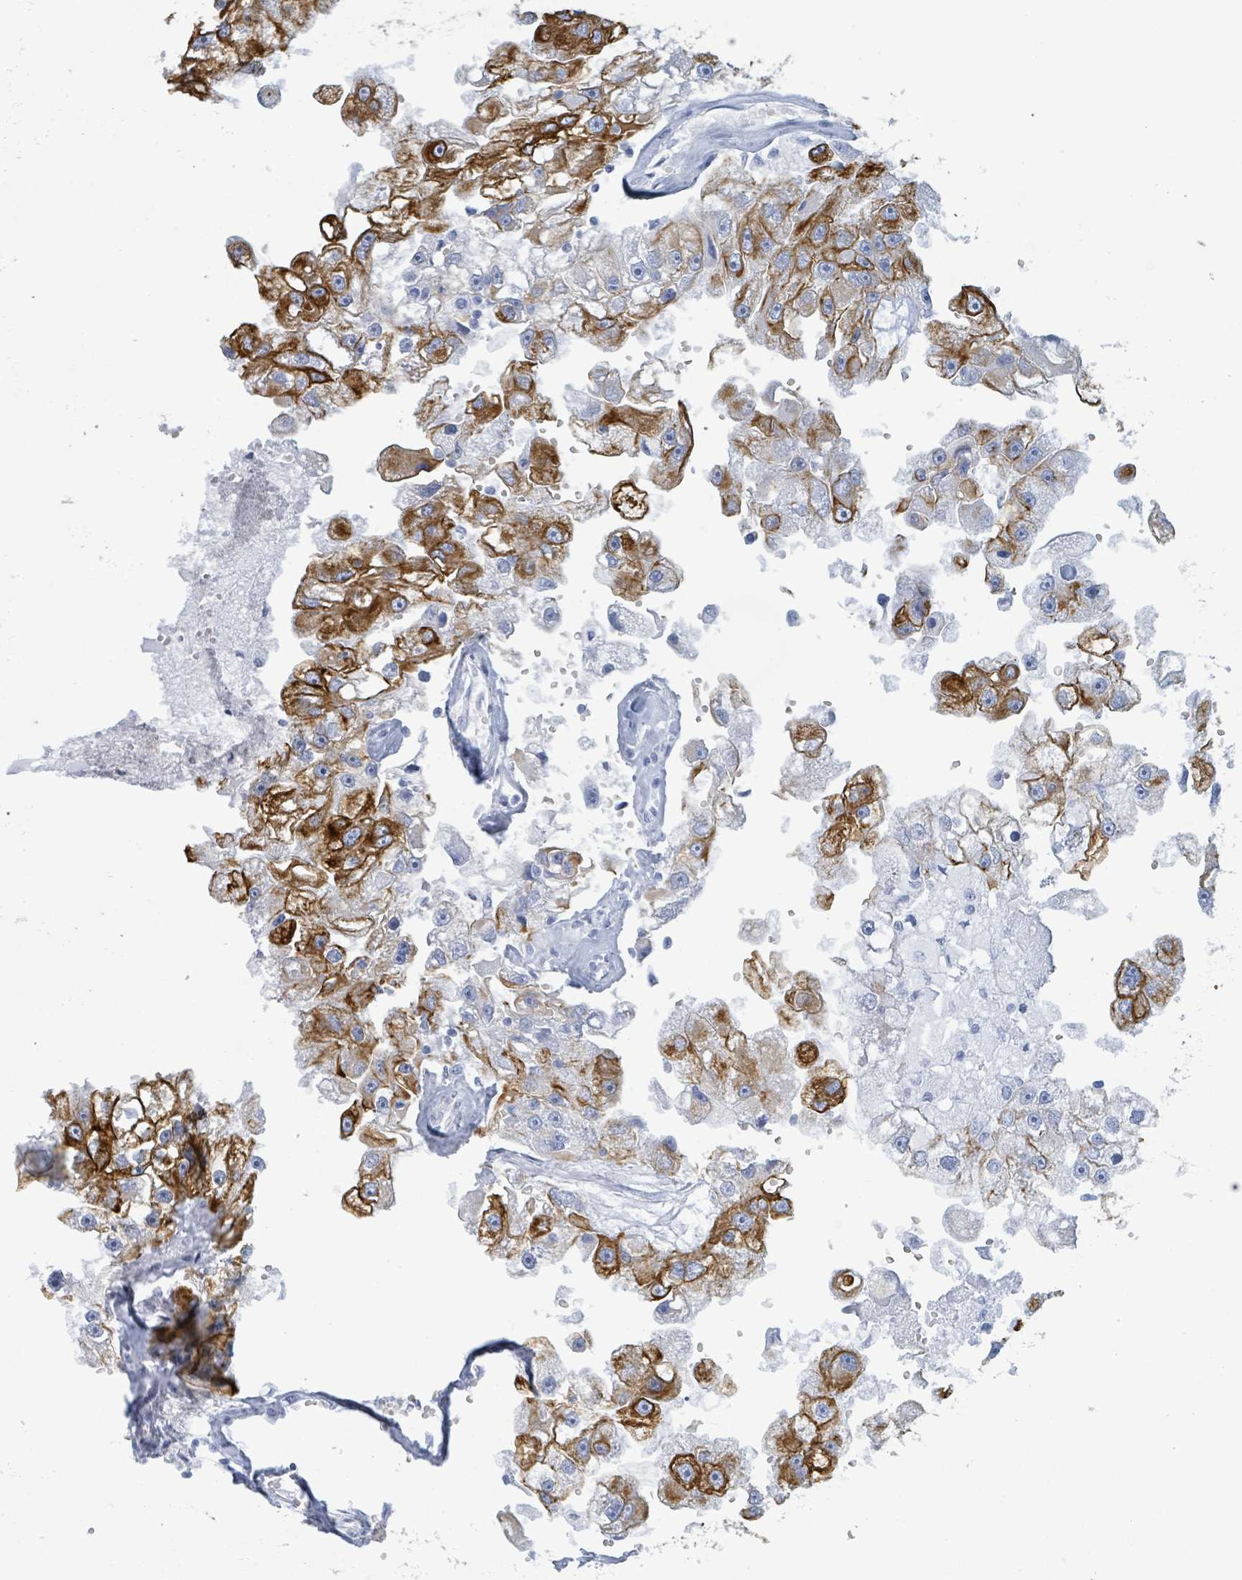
{"staining": {"intensity": "strong", "quantity": "25%-75%", "location": "cytoplasmic/membranous"}, "tissue": "renal cancer", "cell_type": "Tumor cells", "image_type": "cancer", "snomed": [{"axis": "morphology", "description": "Adenocarcinoma, NOS"}, {"axis": "topography", "description": "Kidney"}], "caption": "Renal adenocarcinoma tissue reveals strong cytoplasmic/membranous expression in about 25%-75% of tumor cells", "gene": "KRT8", "patient": {"sex": "male", "age": 63}}